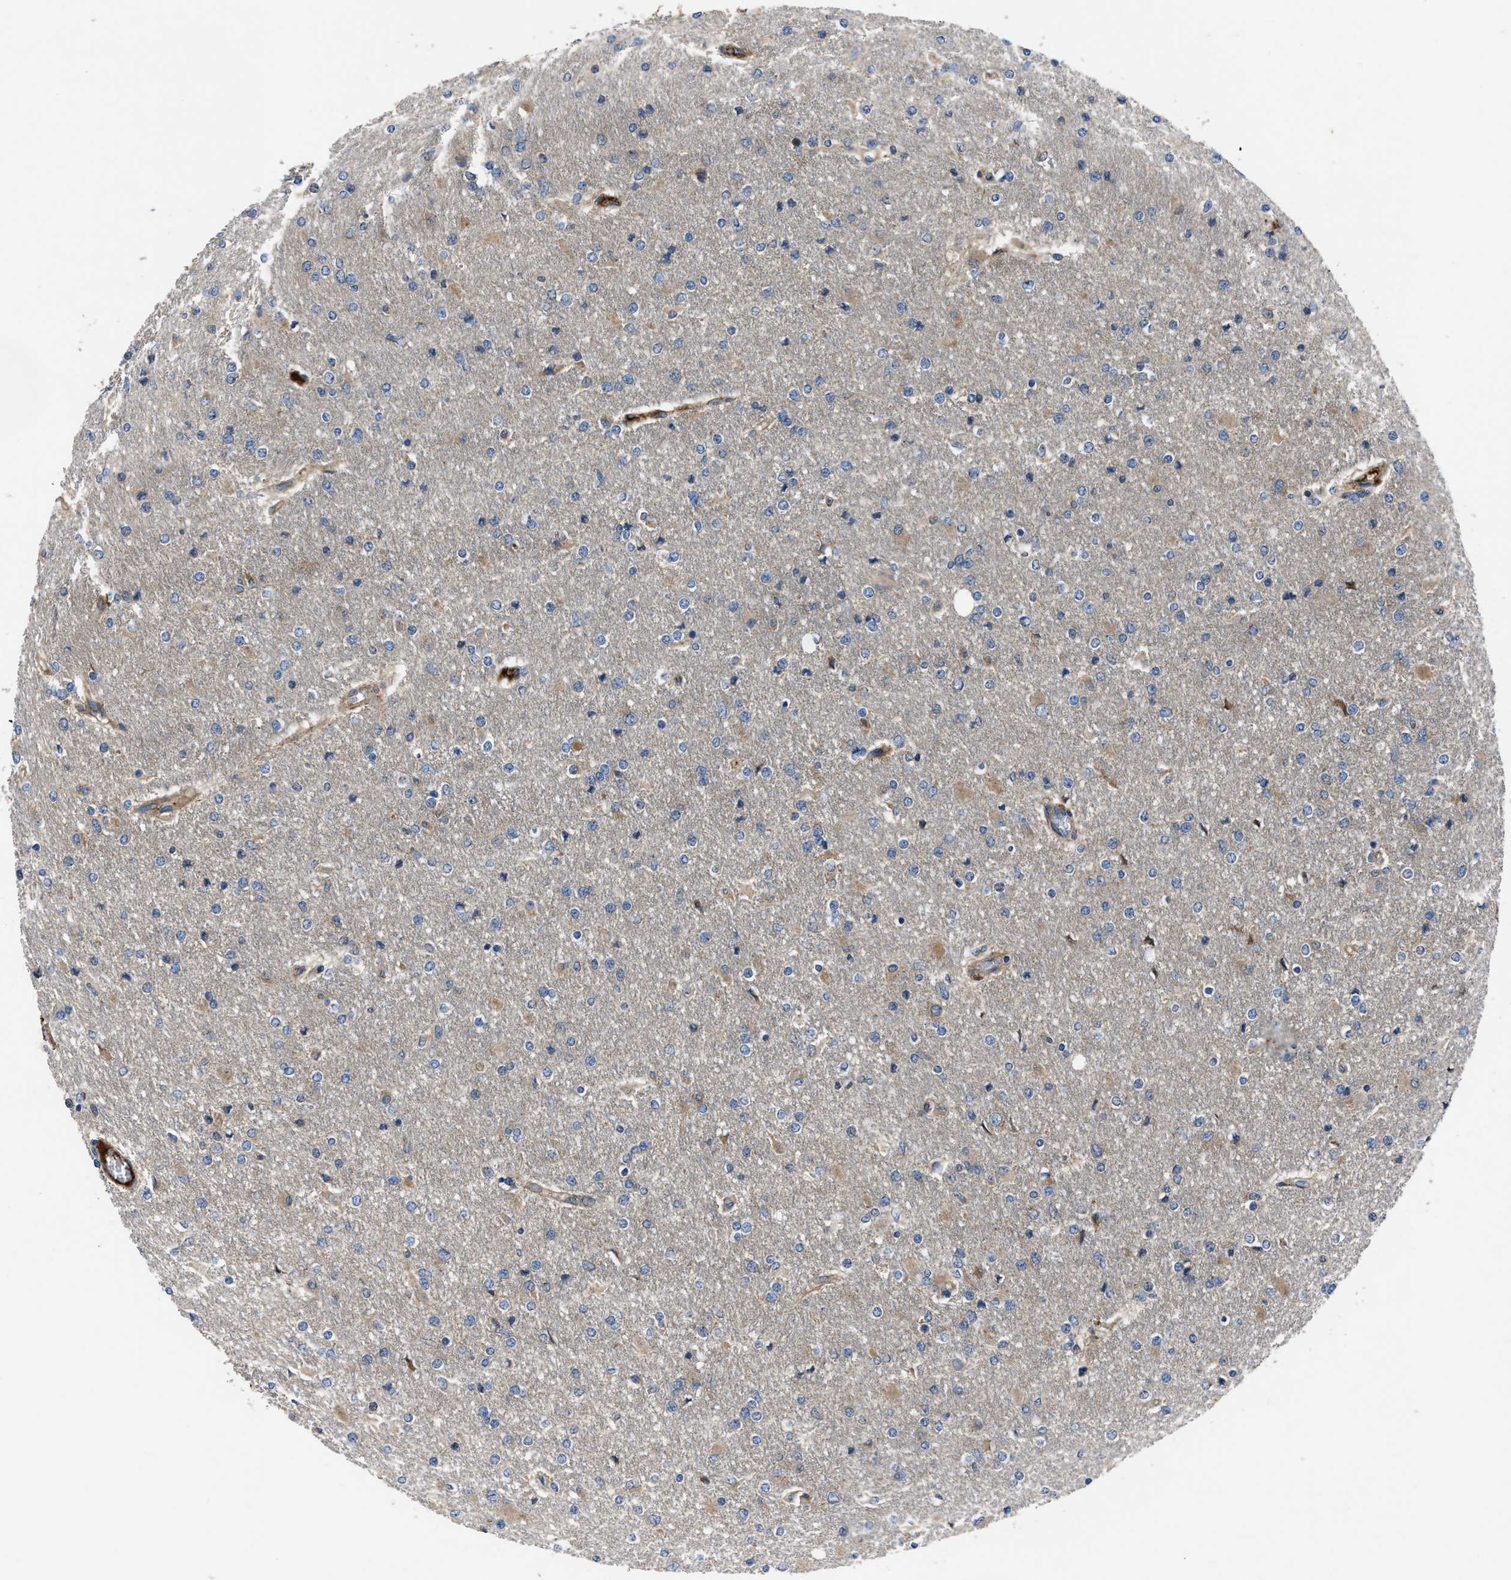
{"staining": {"intensity": "weak", "quantity": "<25%", "location": "cytoplasmic/membranous"}, "tissue": "glioma", "cell_type": "Tumor cells", "image_type": "cancer", "snomed": [{"axis": "morphology", "description": "Glioma, malignant, High grade"}, {"axis": "topography", "description": "Cerebral cortex"}], "caption": "DAB immunohistochemical staining of glioma displays no significant staining in tumor cells.", "gene": "ERC1", "patient": {"sex": "female", "age": 36}}